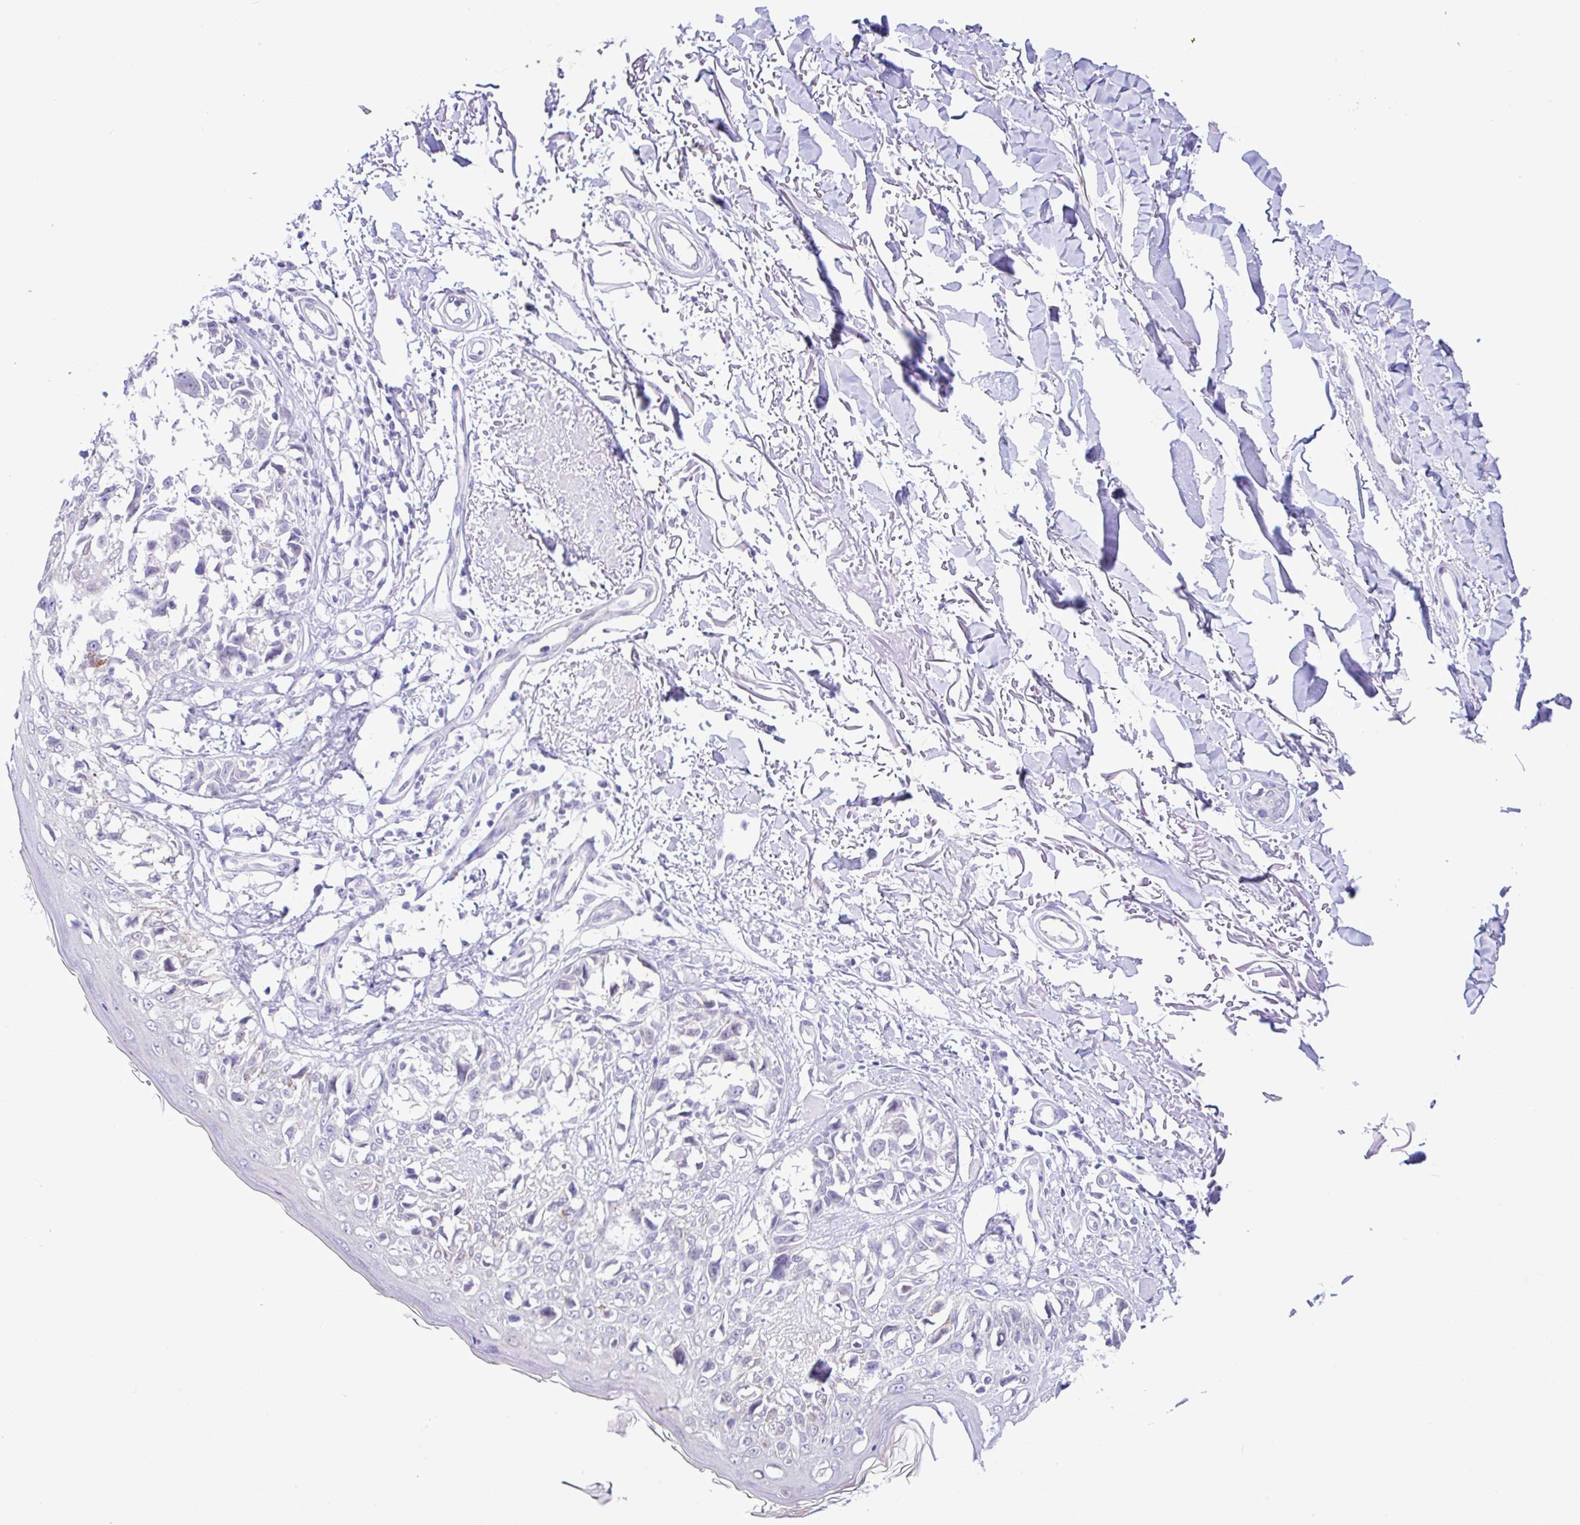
{"staining": {"intensity": "negative", "quantity": "none", "location": "none"}, "tissue": "melanoma", "cell_type": "Tumor cells", "image_type": "cancer", "snomed": [{"axis": "morphology", "description": "Malignant melanoma, NOS"}, {"axis": "topography", "description": "Skin"}], "caption": "This is an immunohistochemistry (IHC) histopathology image of malignant melanoma. There is no staining in tumor cells.", "gene": "ANO4", "patient": {"sex": "male", "age": 73}}